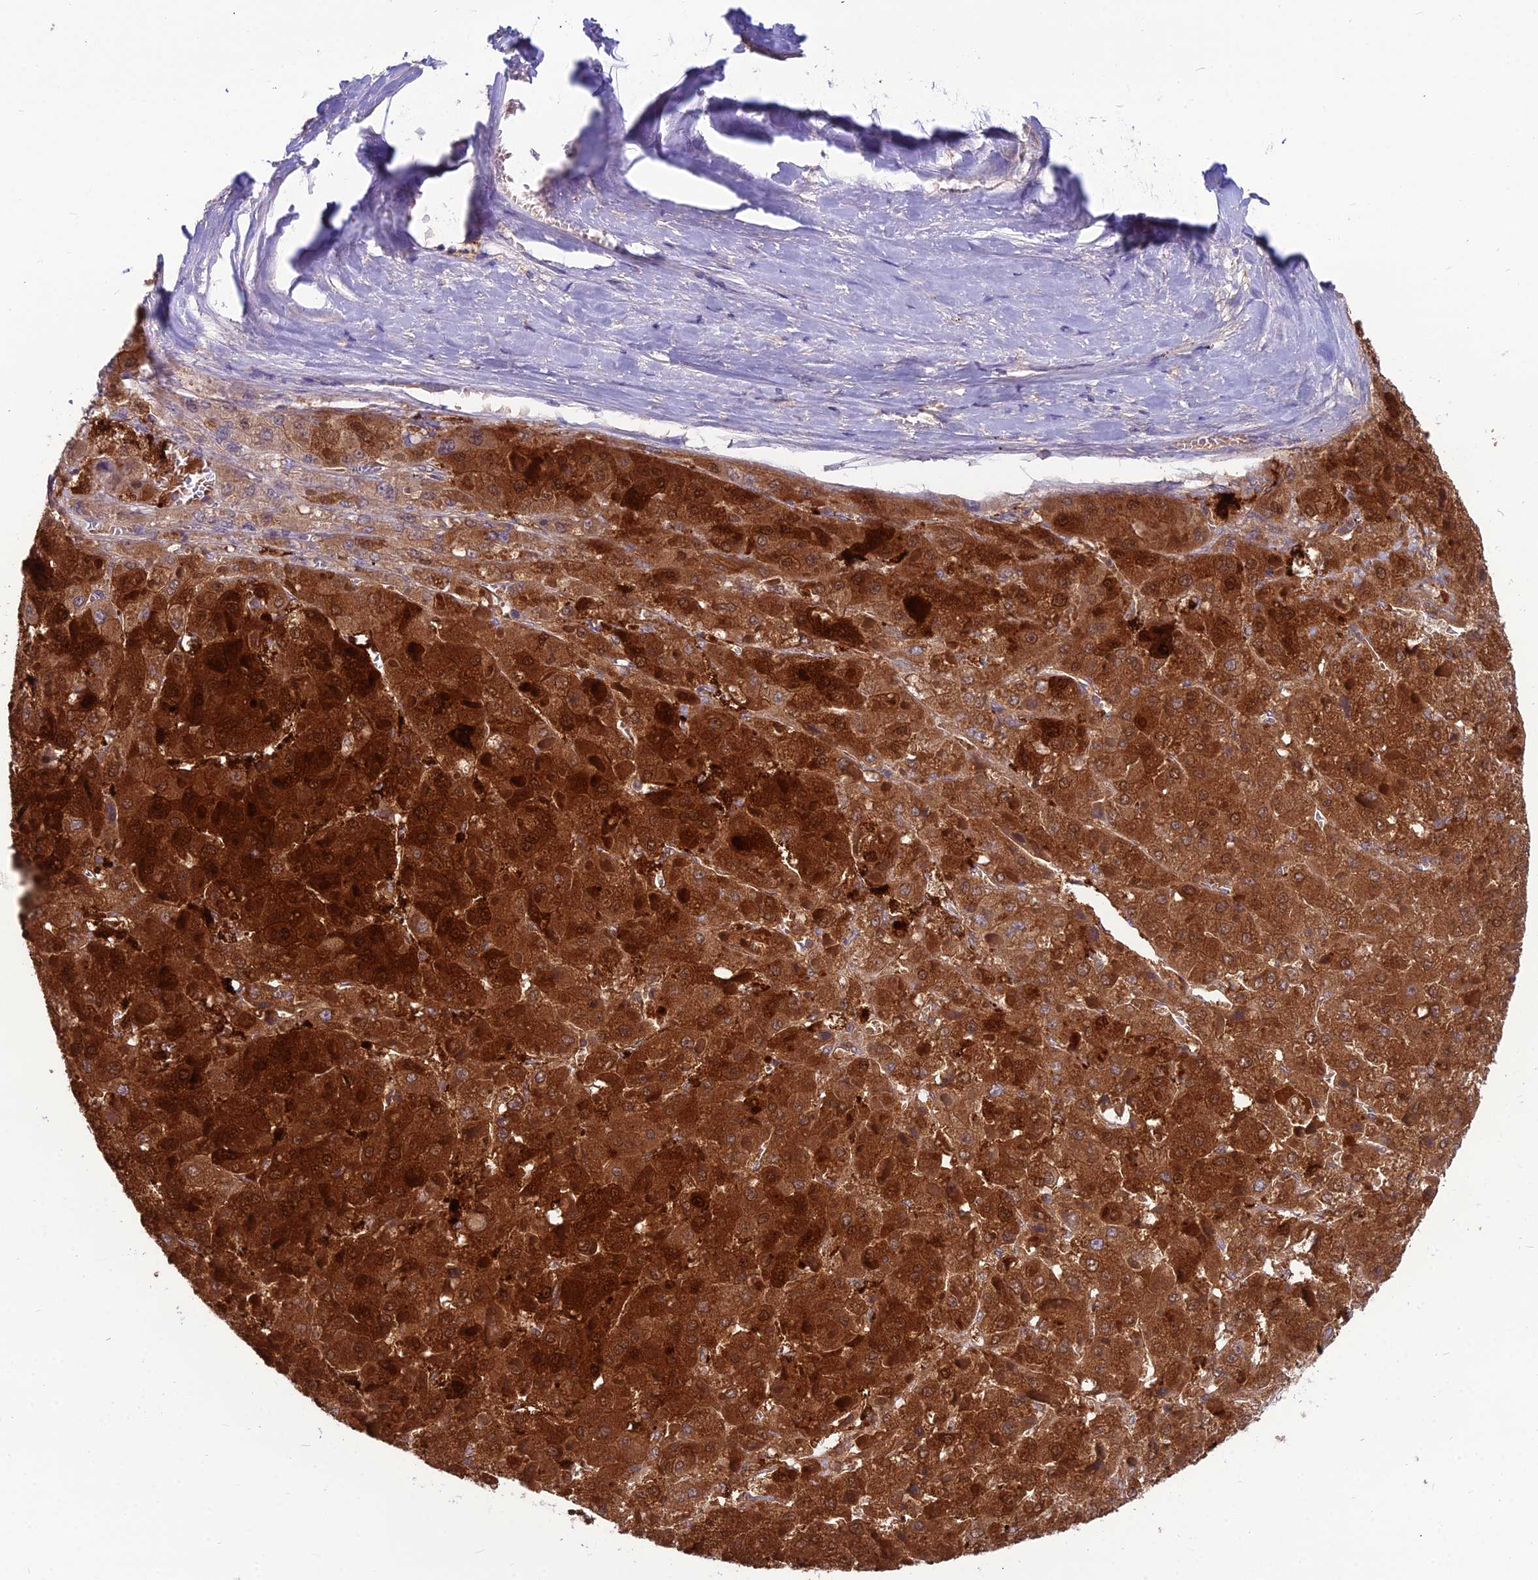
{"staining": {"intensity": "strong", "quantity": ">75%", "location": "cytoplasmic/membranous"}, "tissue": "liver cancer", "cell_type": "Tumor cells", "image_type": "cancer", "snomed": [{"axis": "morphology", "description": "Carcinoma, Hepatocellular, NOS"}, {"axis": "topography", "description": "Liver"}], "caption": "Strong cytoplasmic/membranous positivity is identified in approximately >75% of tumor cells in liver cancer.", "gene": "MVD", "patient": {"sex": "female", "age": 73}}